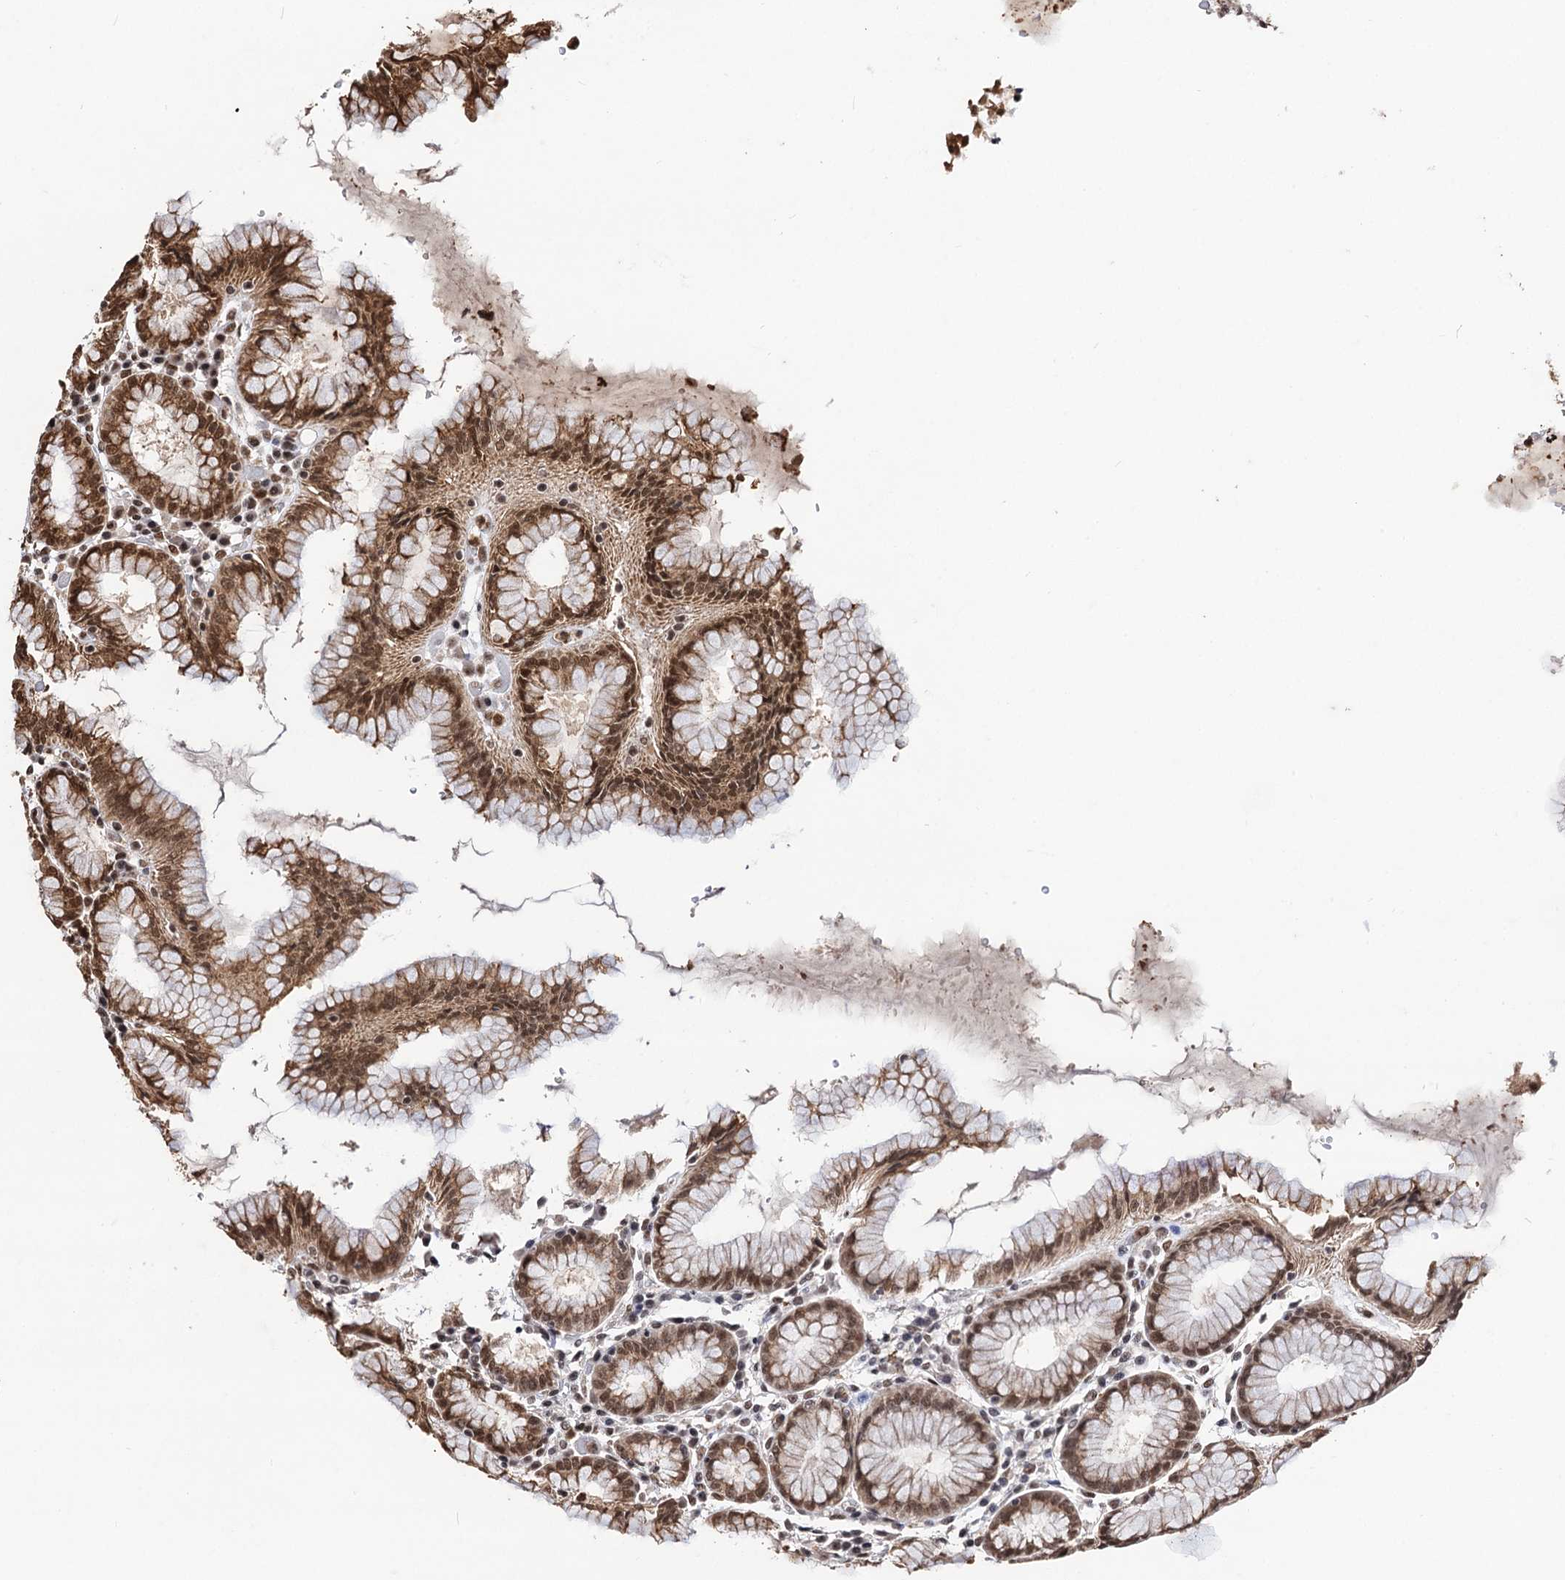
{"staining": {"intensity": "moderate", "quantity": ">75%", "location": "cytoplasmic/membranous,nuclear"}, "tissue": "stomach", "cell_type": "Glandular cells", "image_type": "normal", "snomed": [{"axis": "morphology", "description": "Normal tissue, NOS"}, {"axis": "topography", "description": "Stomach"}, {"axis": "topography", "description": "Stomach, lower"}], "caption": "Protein analysis of unremarkable stomach reveals moderate cytoplasmic/membranous,nuclear positivity in approximately >75% of glandular cells.", "gene": "SFSWAP", "patient": {"sex": "female", "age": 56}}